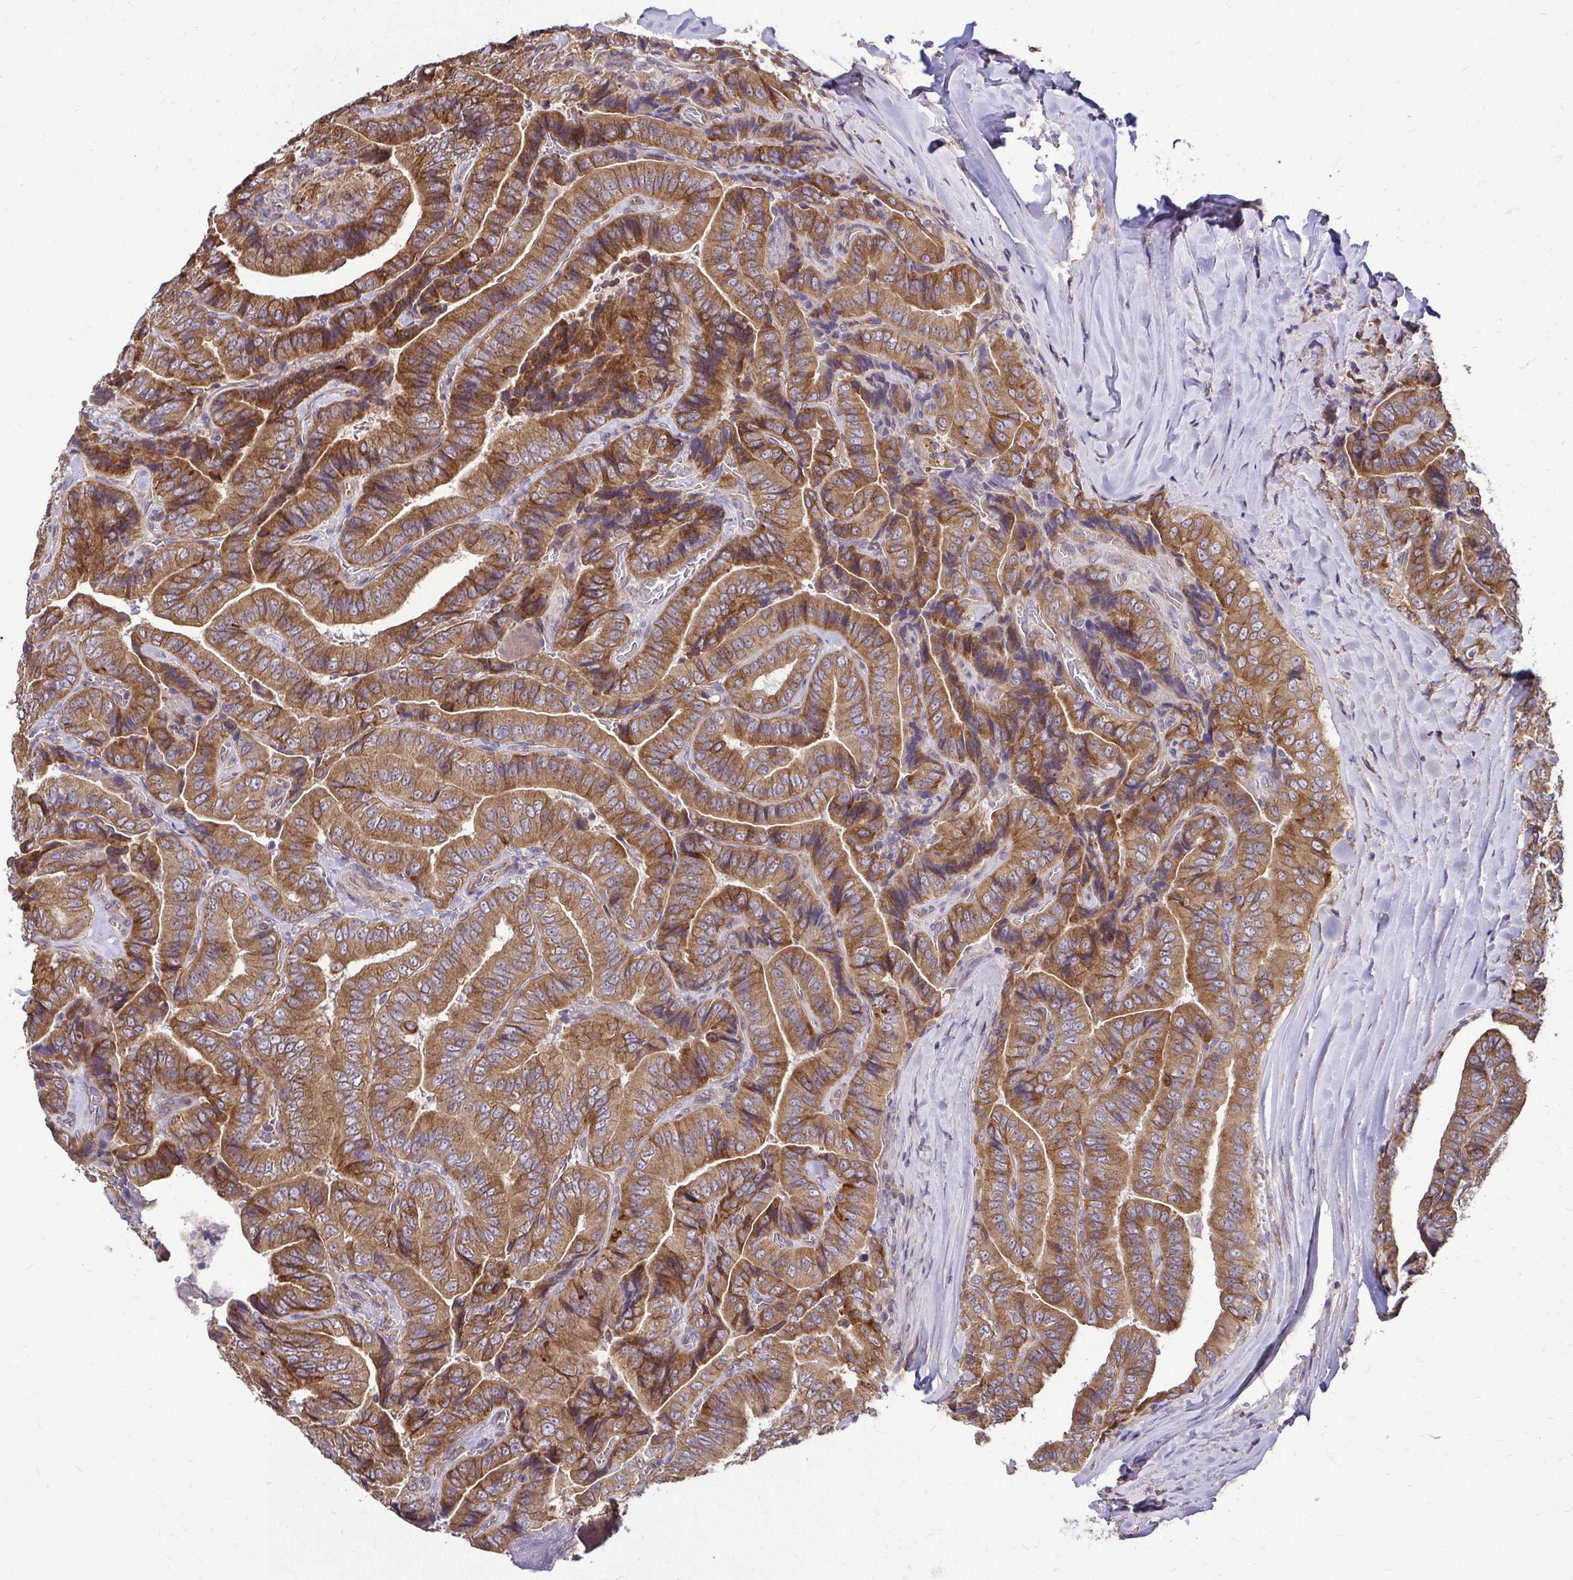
{"staining": {"intensity": "moderate", "quantity": ">75%", "location": "cytoplasmic/membranous"}, "tissue": "thyroid cancer", "cell_type": "Tumor cells", "image_type": "cancer", "snomed": [{"axis": "morphology", "description": "Papillary adenocarcinoma, NOS"}, {"axis": "topography", "description": "Thyroid gland"}], "caption": "This micrograph displays IHC staining of papillary adenocarcinoma (thyroid), with medium moderate cytoplasmic/membranous positivity in approximately >75% of tumor cells.", "gene": "FMR1", "patient": {"sex": "male", "age": 61}}